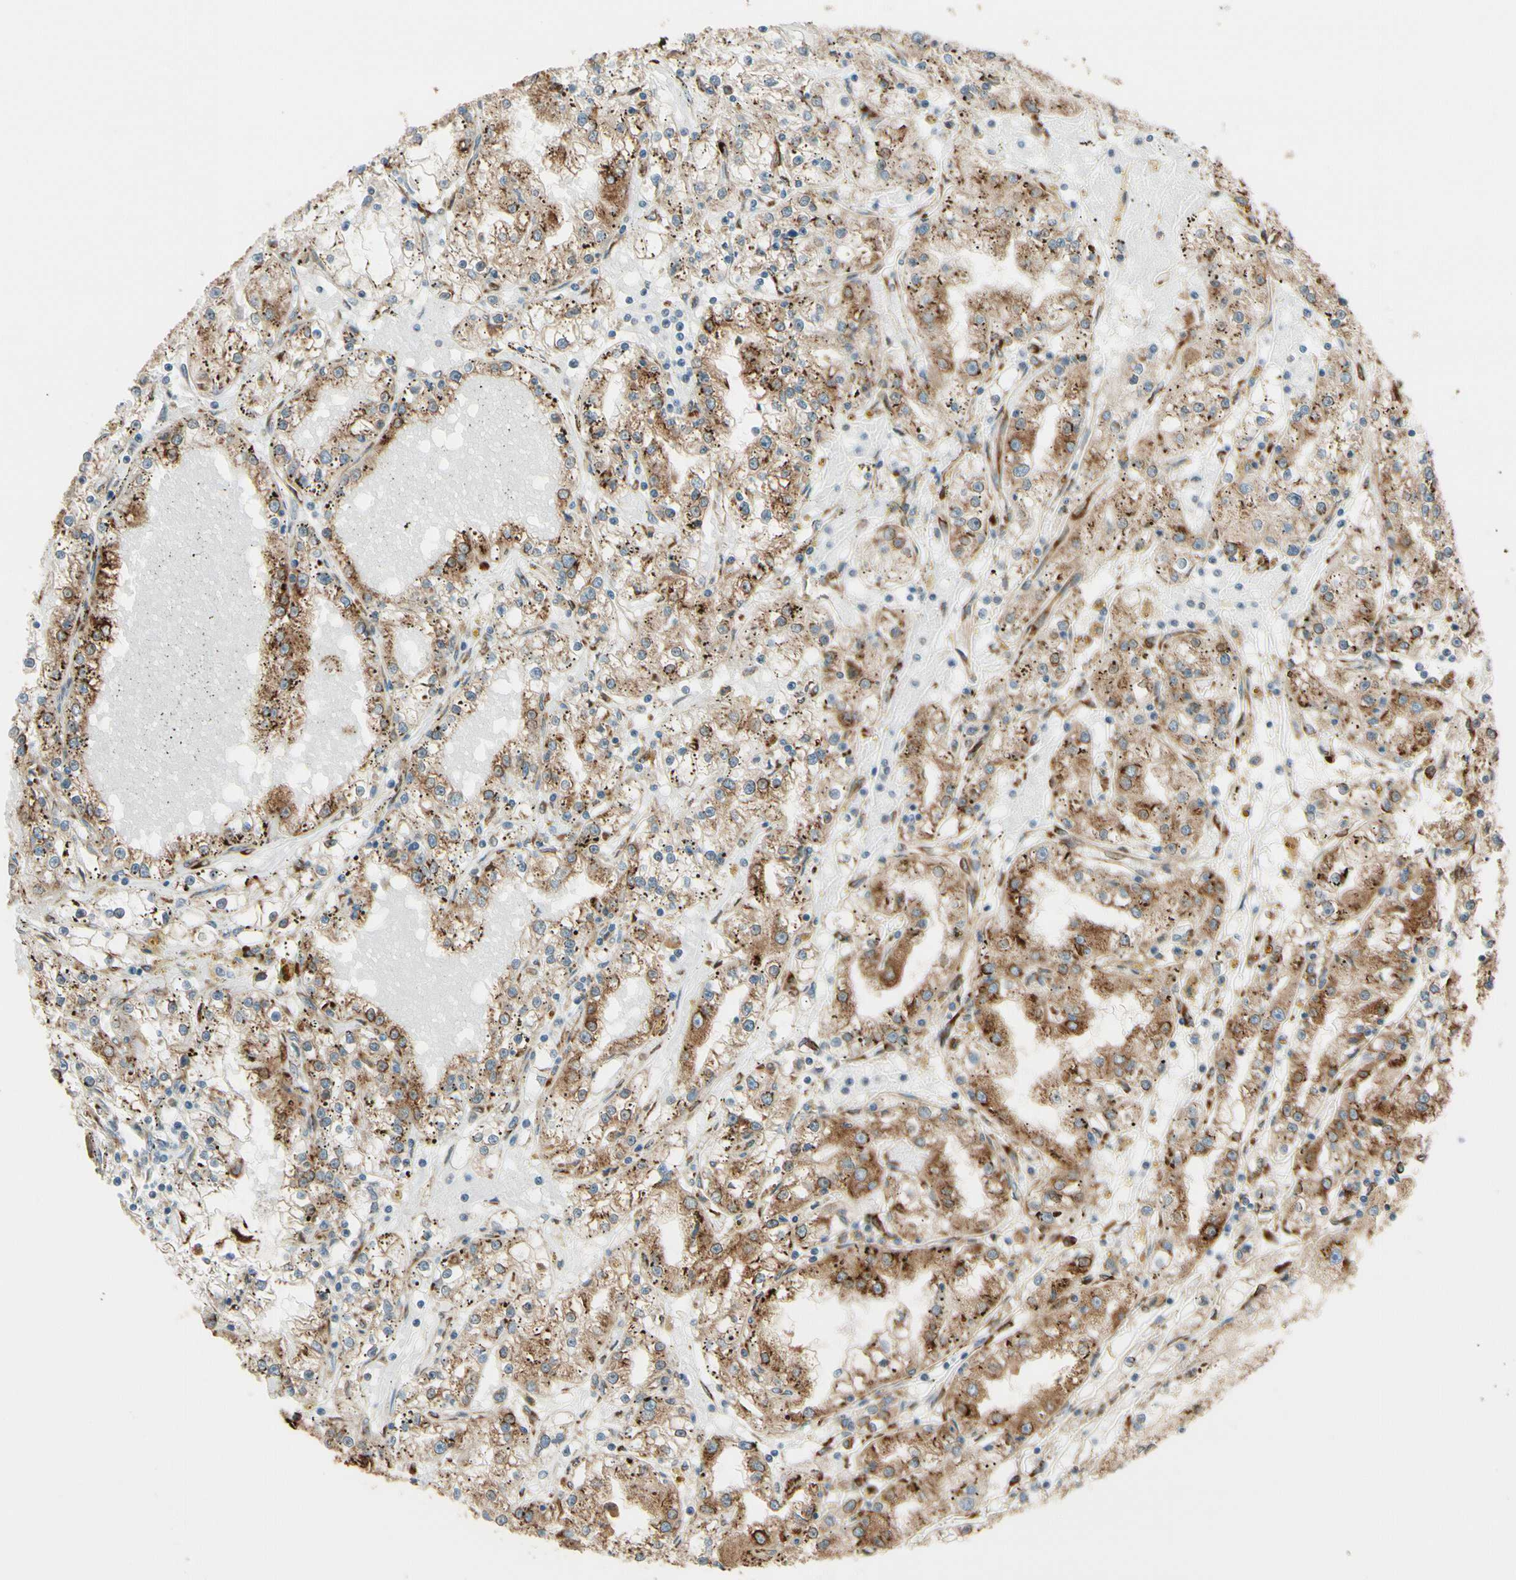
{"staining": {"intensity": "moderate", "quantity": ">75%", "location": "cytoplasmic/membranous"}, "tissue": "renal cancer", "cell_type": "Tumor cells", "image_type": "cancer", "snomed": [{"axis": "morphology", "description": "Adenocarcinoma, NOS"}, {"axis": "topography", "description": "Kidney"}], "caption": "Brown immunohistochemical staining in renal cancer (adenocarcinoma) reveals moderate cytoplasmic/membranous staining in about >75% of tumor cells. The staining was performed using DAB, with brown indicating positive protein expression. Nuclei are stained blue with hematoxylin.", "gene": "RRBP1", "patient": {"sex": "male", "age": 56}}